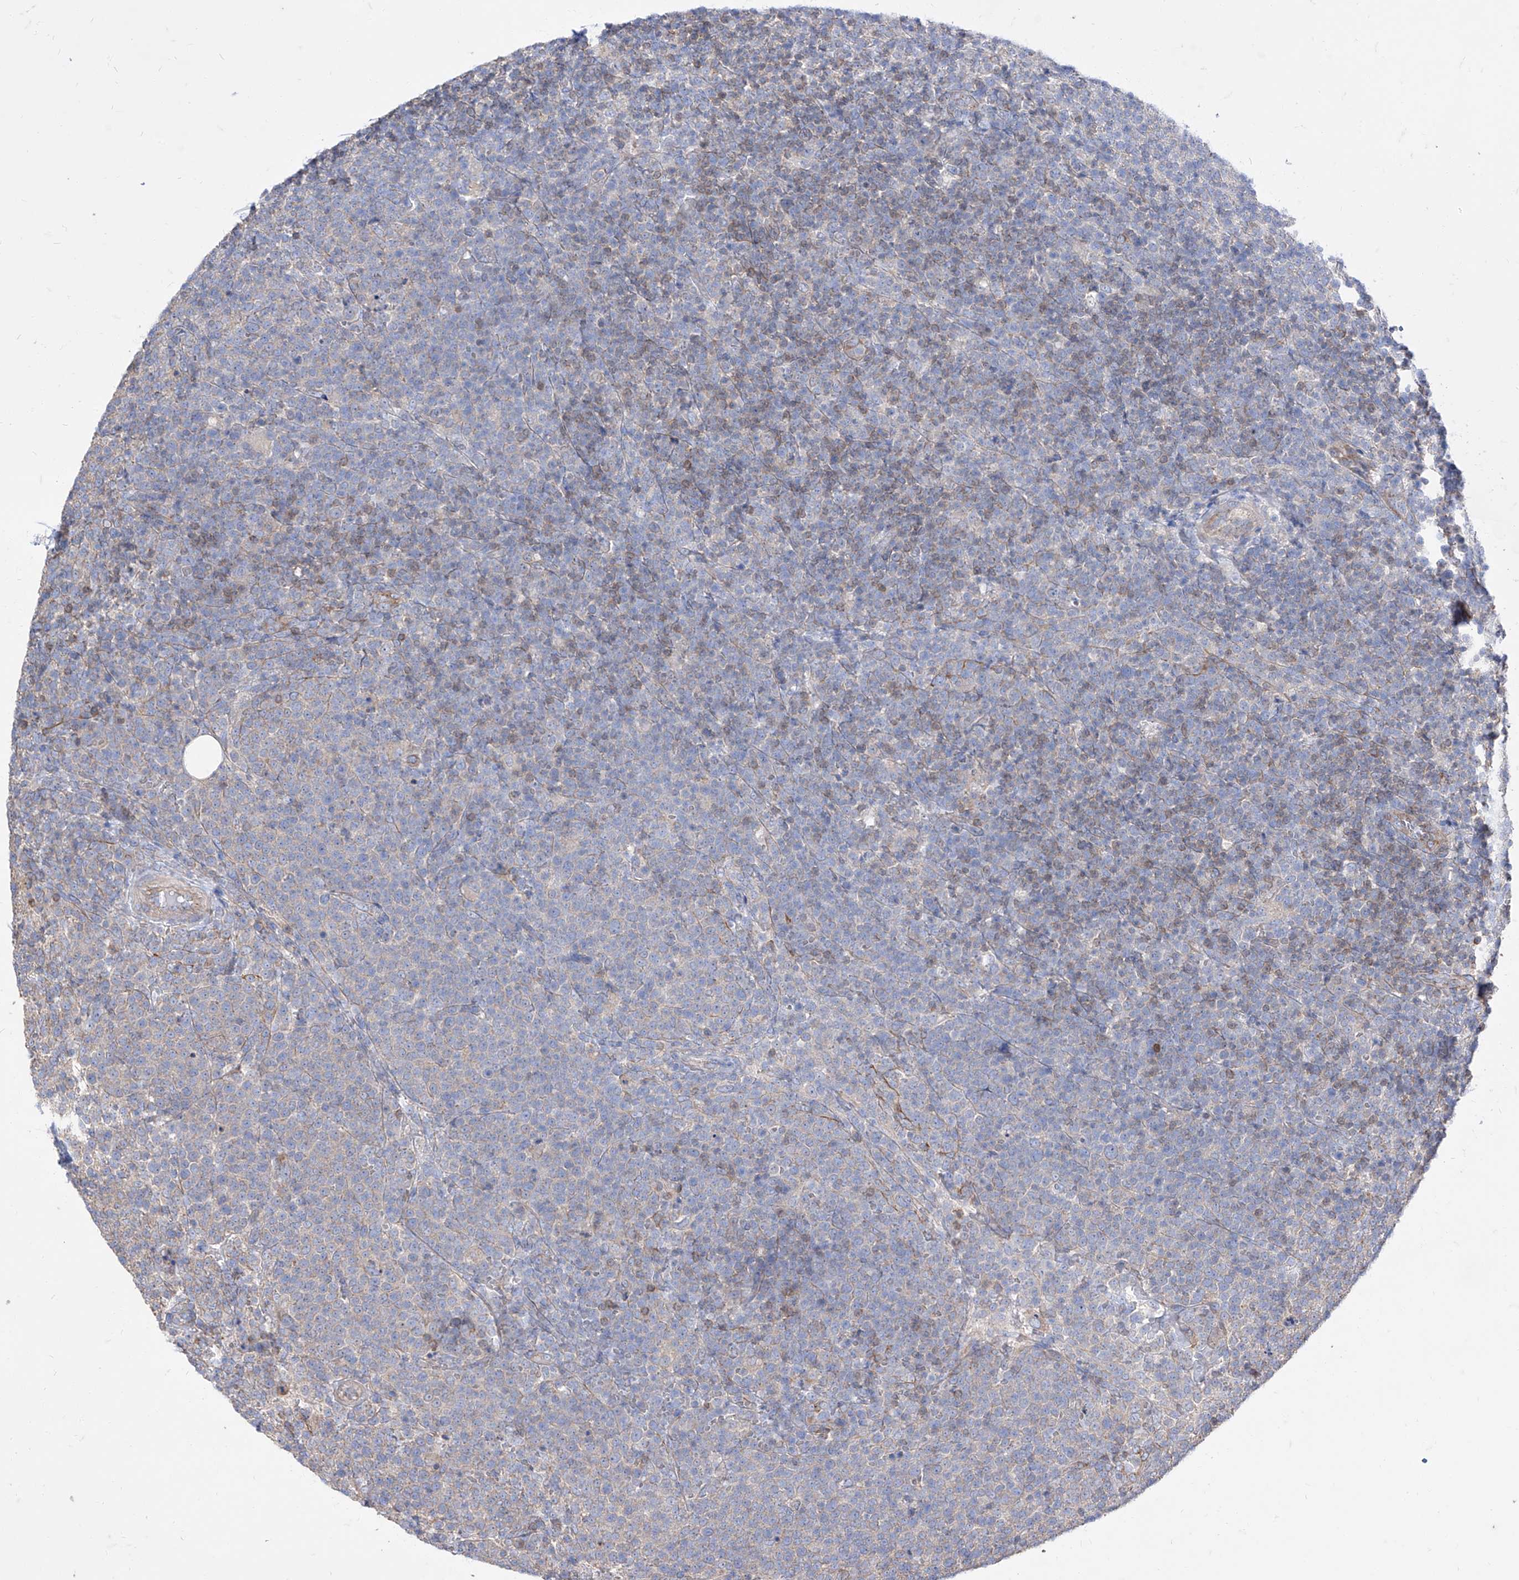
{"staining": {"intensity": "negative", "quantity": "none", "location": "none"}, "tissue": "lymphoma", "cell_type": "Tumor cells", "image_type": "cancer", "snomed": [{"axis": "morphology", "description": "Malignant lymphoma, non-Hodgkin's type, High grade"}, {"axis": "topography", "description": "Lymph node"}], "caption": "Immunohistochemistry (IHC) photomicrograph of neoplastic tissue: human lymphoma stained with DAB exhibits no significant protein positivity in tumor cells.", "gene": "C1orf74", "patient": {"sex": "male", "age": 61}}